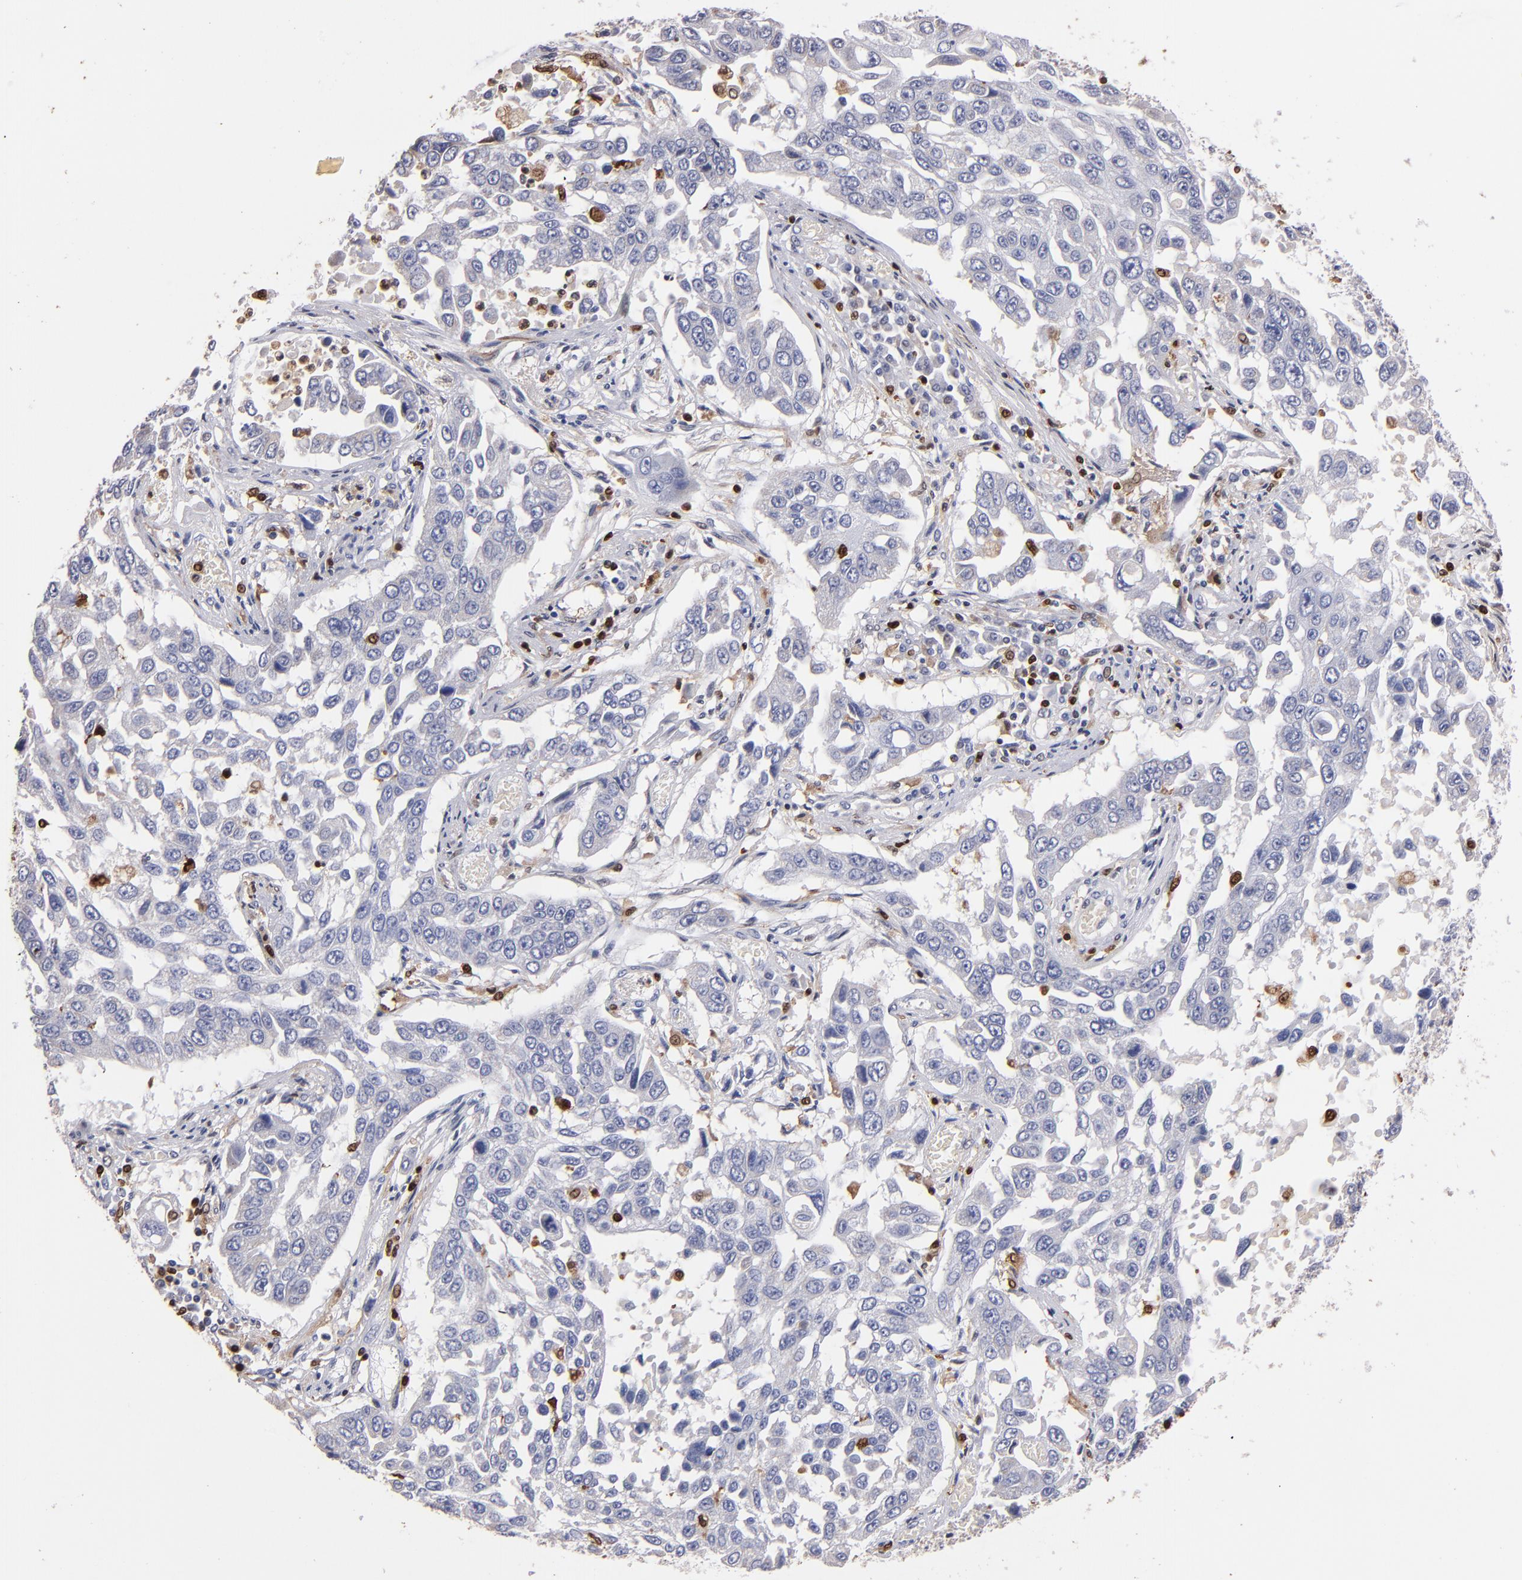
{"staining": {"intensity": "negative", "quantity": "none", "location": "none"}, "tissue": "lung cancer", "cell_type": "Tumor cells", "image_type": "cancer", "snomed": [{"axis": "morphology", "description": "Squamous cell carcinoma, NOS"}, {"axis": "topography", "description": "Lung"}], "caption": "High magnification brightfield microscopy of squamous cell carcinoma (lung) stained with DAB (brown) and counterstained with hematoxylin (blue): tumor cells show no significant staining.", "gene": "S100A4", "patient": {"sex": "male", "age": 71}}